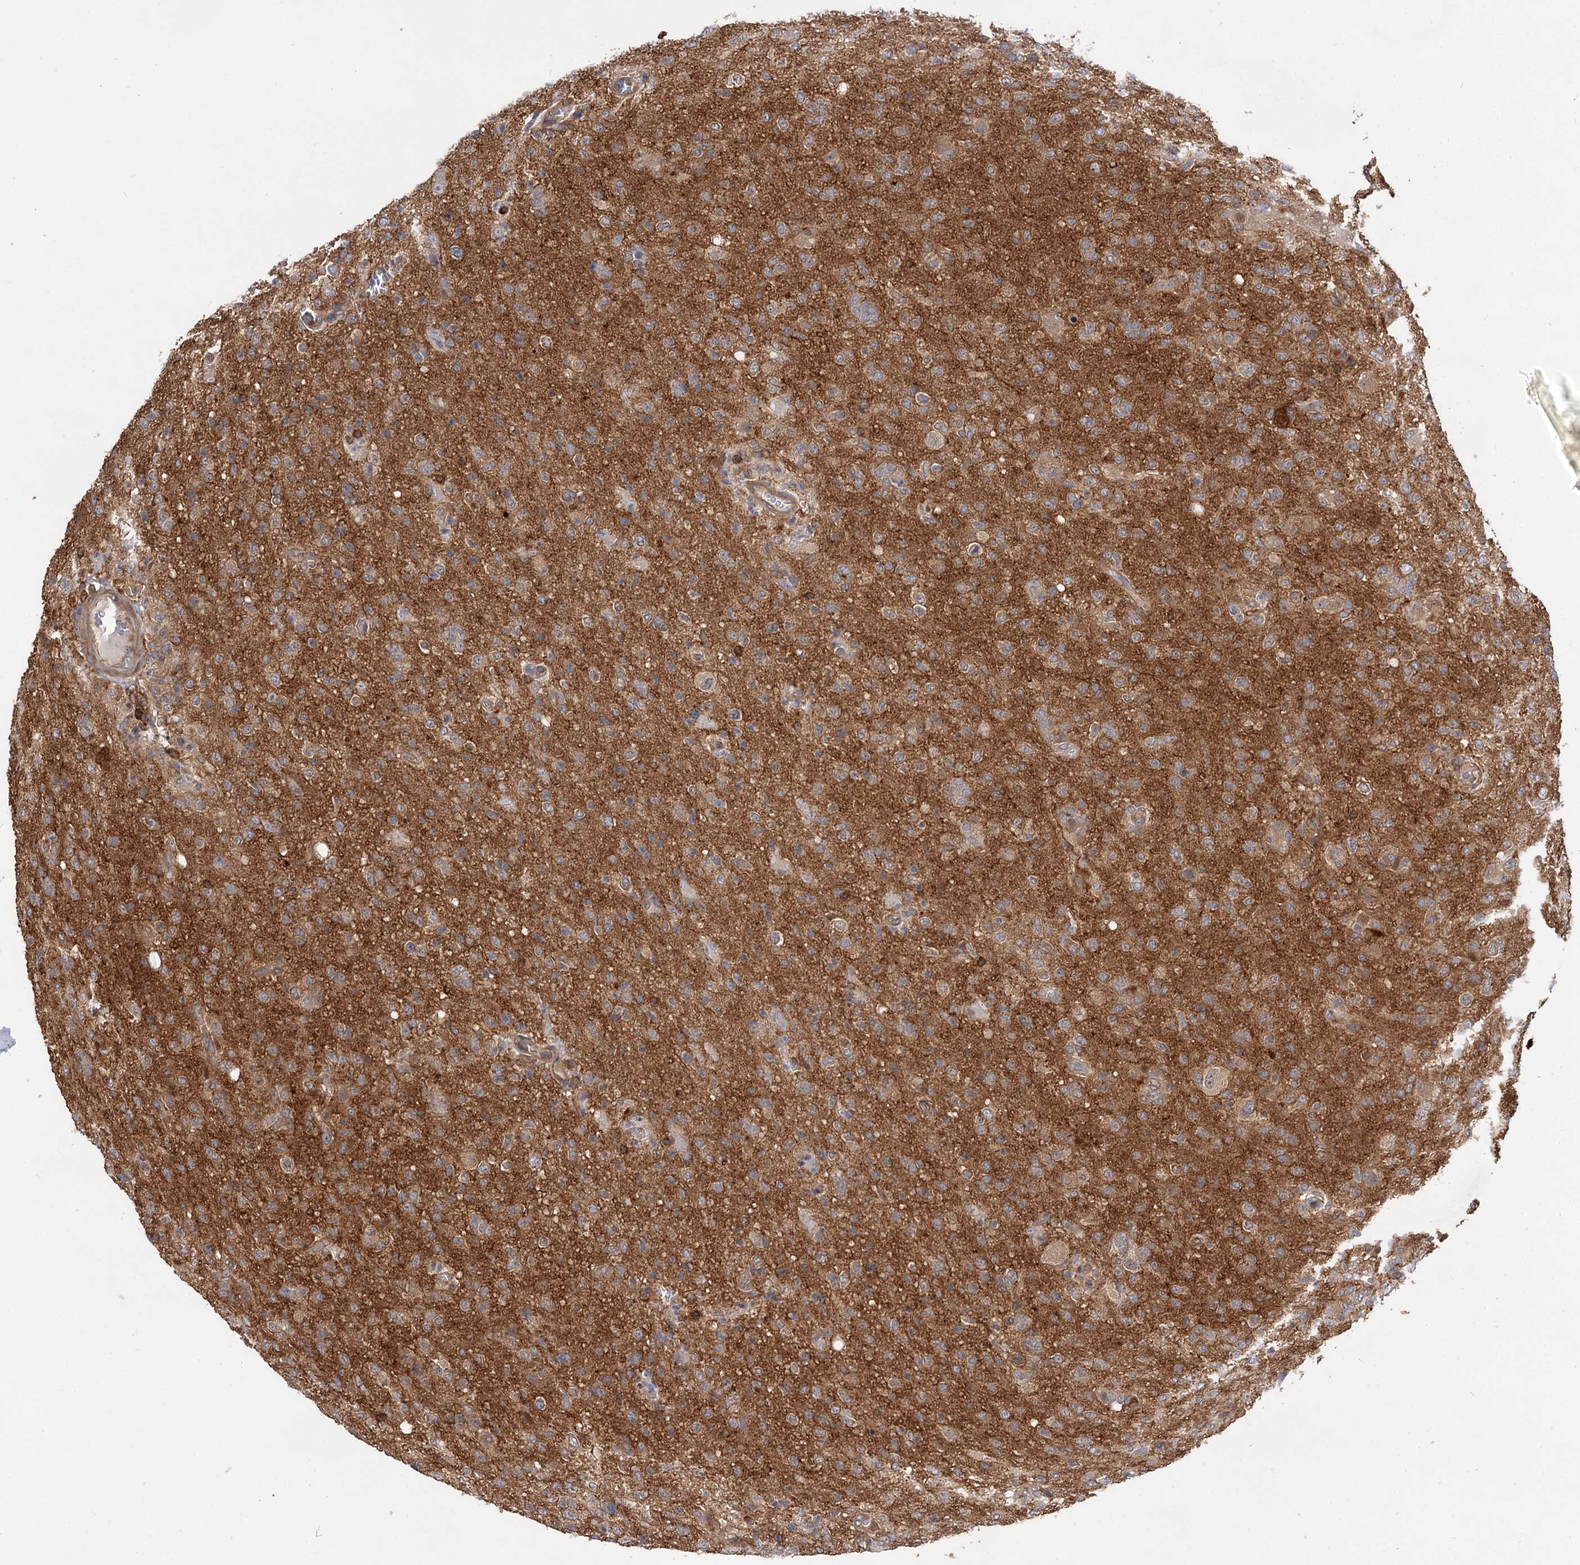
{"staining": {"intensity": "weak", "quantity": "<25%", "location": "cytoplasmic/membranous"}, "tissue": "glioma", "cell_type": "Tumor cells", "image_type": "cancer", "snomed": [{"axis": "morphology", "description": "Glioma, malignant, High grade"}, {"axis": "topography", "description": "Brain"}], "caption": "A micrograph of glioma stained for a protein shows no brown staining in tumor cells.", "gene": "PACS1", "patient": {"sex": "female", "age": 57}}